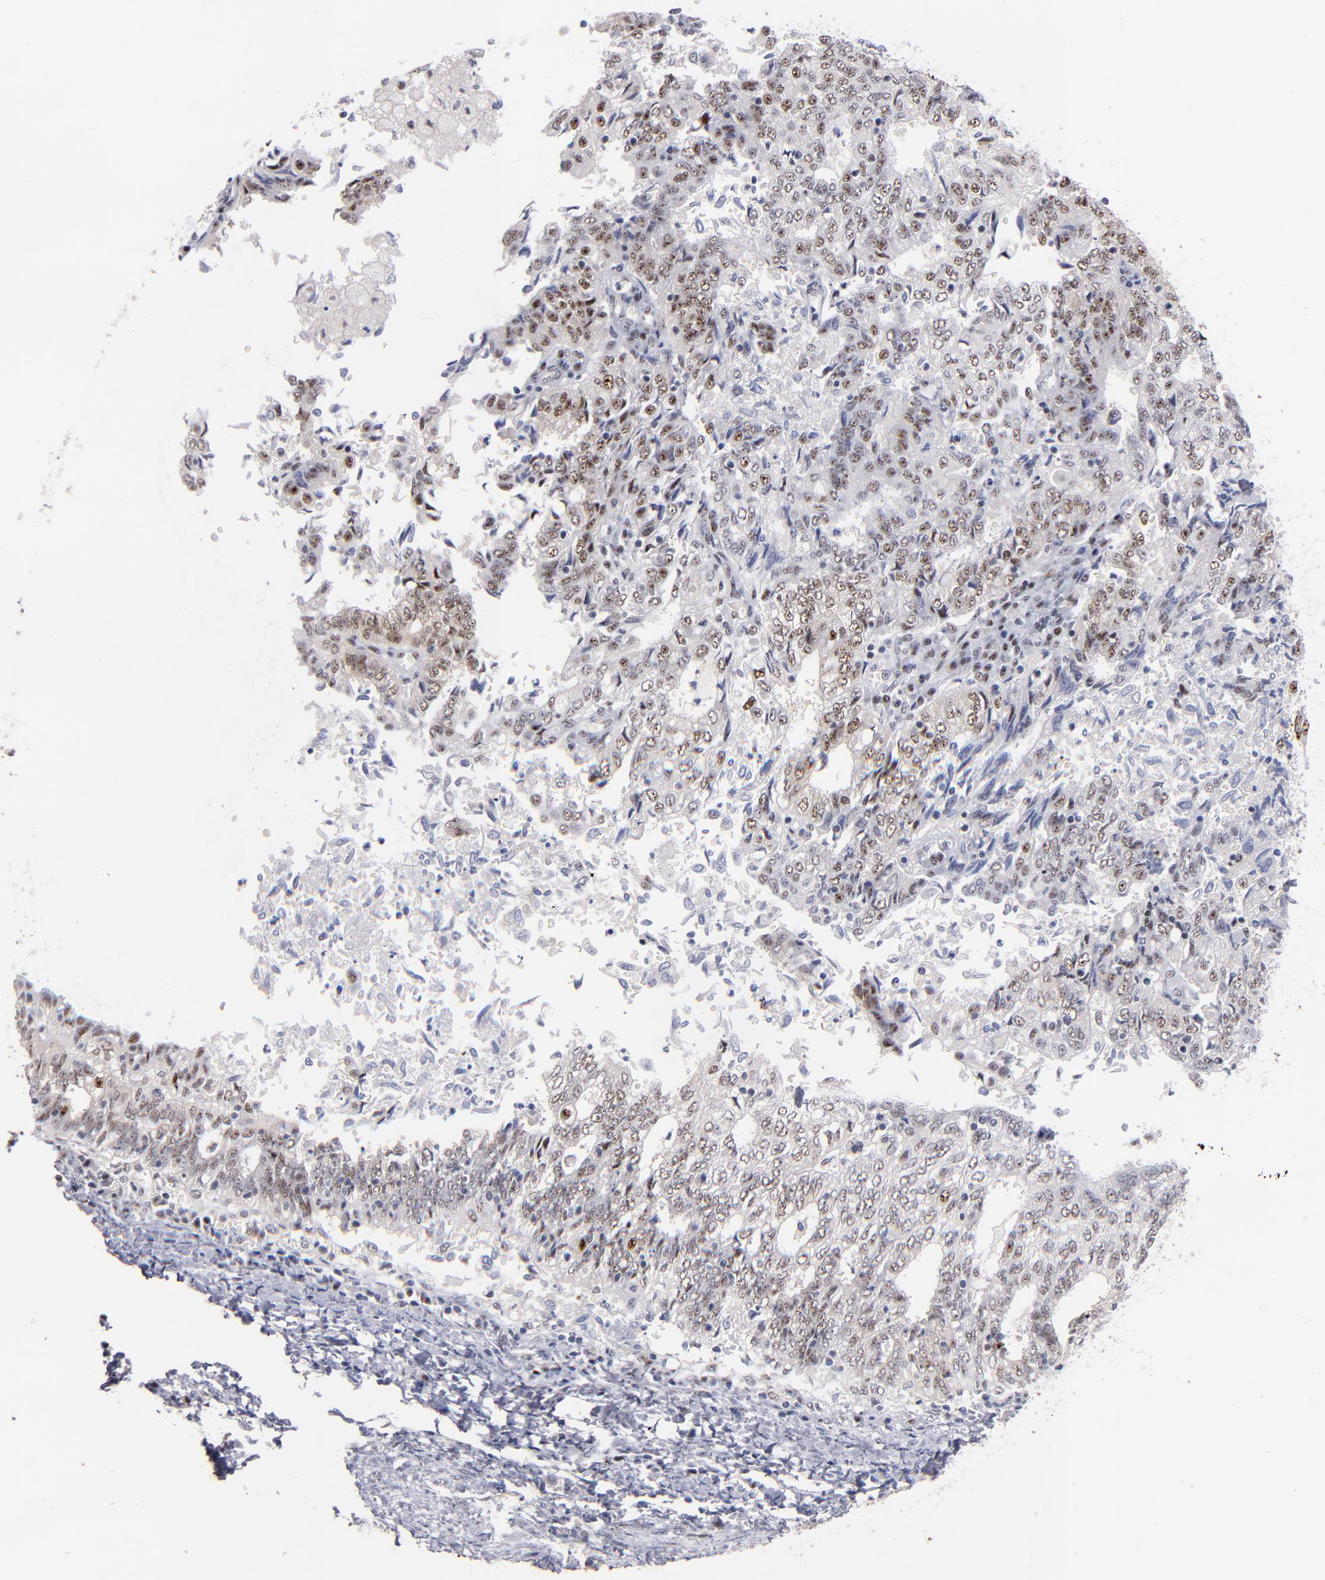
{"staining": {"intensity": "moderate", "quantity": "25%-75%", "location": "cytoplasmic/membranous"}, "tissue": "endometrial cancer", "cell_type": "Tumor cells", "image_type": "cancer", "snomed": [{"axis": "morphology", "description": "Adenocarcinoma, NOS"}, {"axis": "topography", "description": "Endometrium"}], "caption": "Adenocarcinoma (endometrial) stained with DAB (3,3'-diaminobenzidine) IHC demonstrates medium levels of moderate cytoplasmic/membranous expression in approximately 25%-75% of tumor cells.", "gene": "RAF1", "patient": {"sex": "female", "age": 69}}